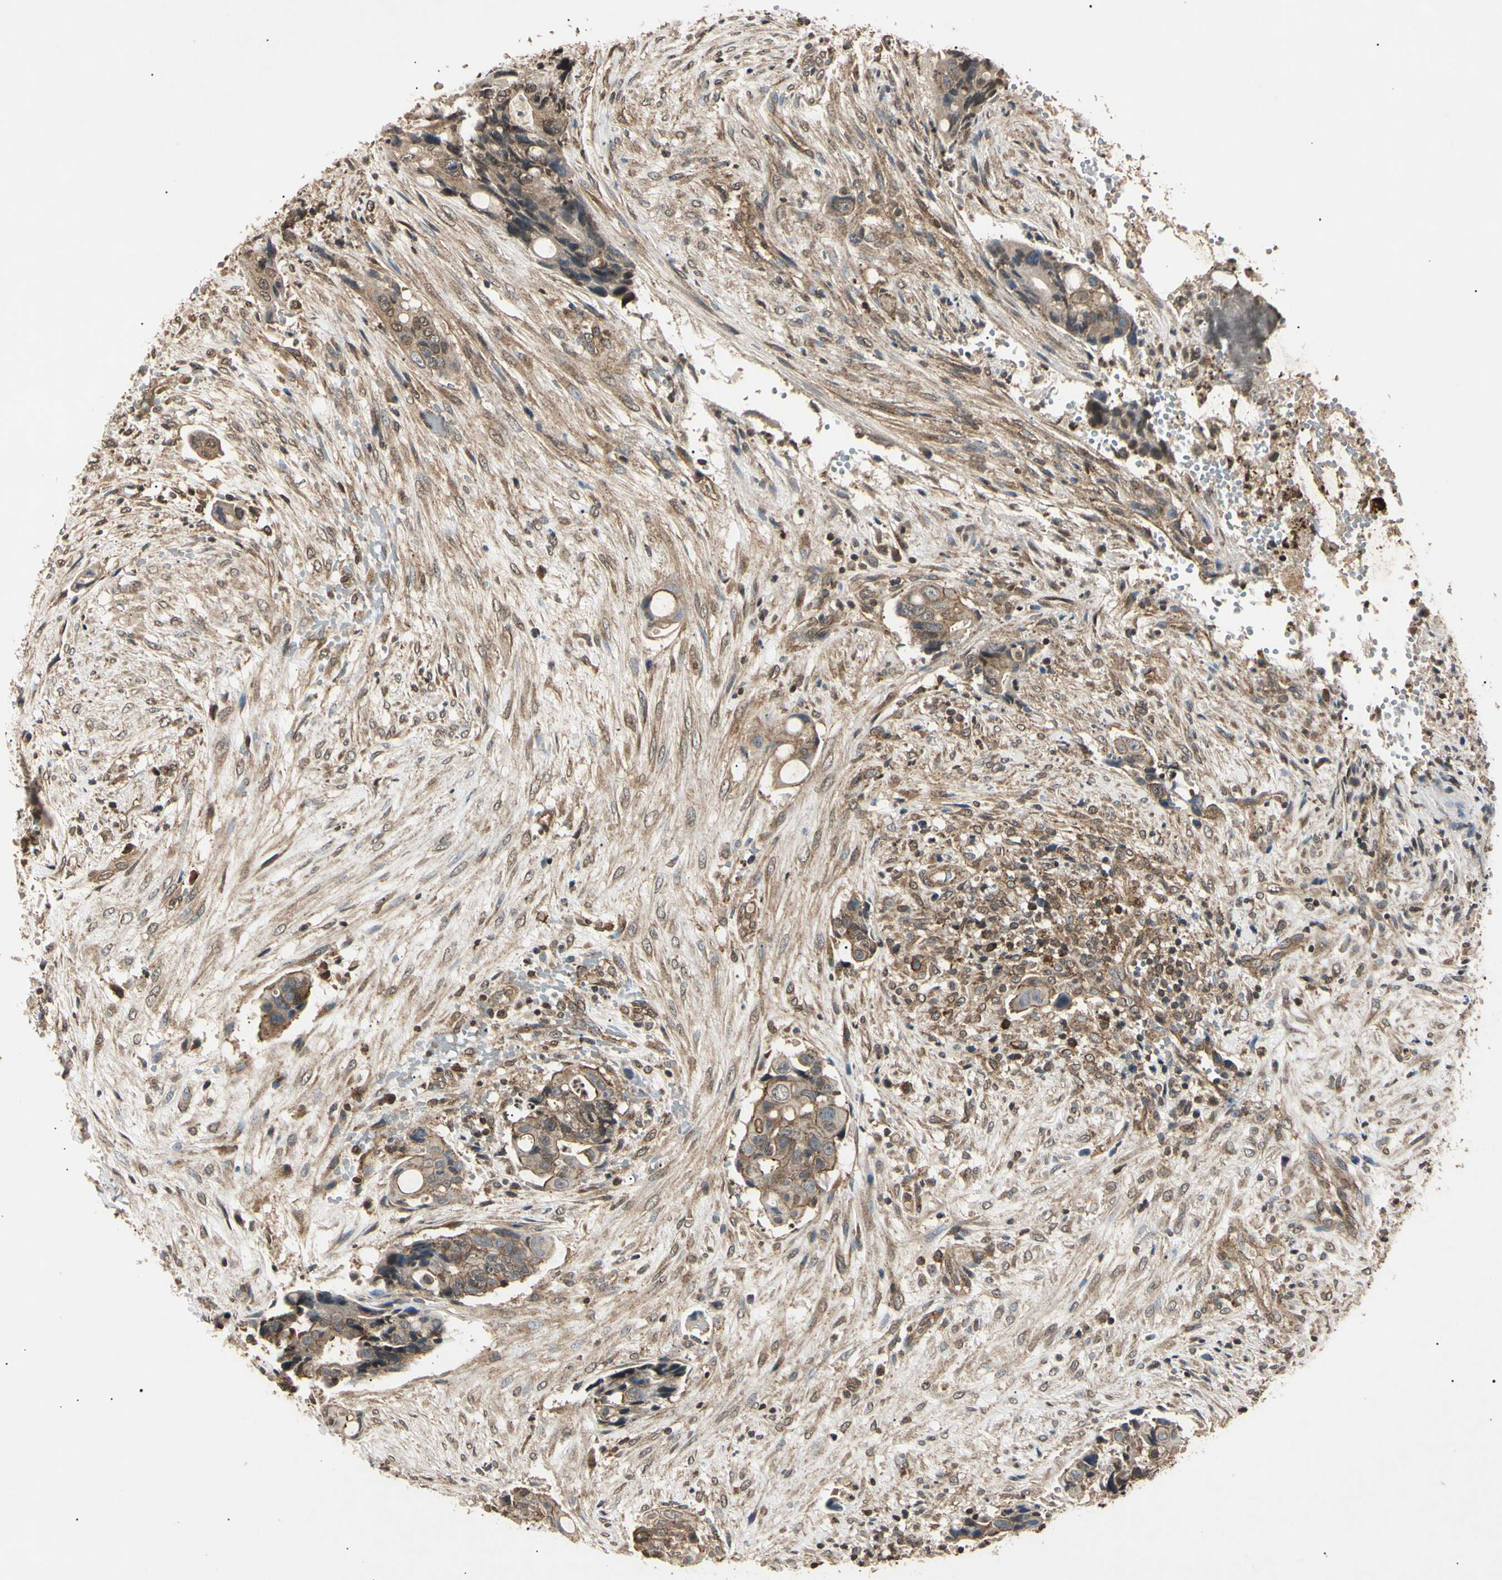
{"staining": {"intensity": "moderate", "quantity": "25%-75%", "location": "cytoplasmic/membranous"}, "tissue": "colorectal cancer", "cell_type": "Tumor cells", "image_type": "cancer", "snomed": [{"axis": "morphology", "description": "Adenocarcinoma, NOS"}, {"axis": "topography", "description": "Colon"}], "caption": "An immunohistochemistry image of tumor tissue is shown. Protein staining in brown labels moderate cytoplasmic/membranous positivity in colorectal adenocarcinoma within tumor cells.", "gene": "EPN1", "patient": {"sex": "female", "age": 57}}